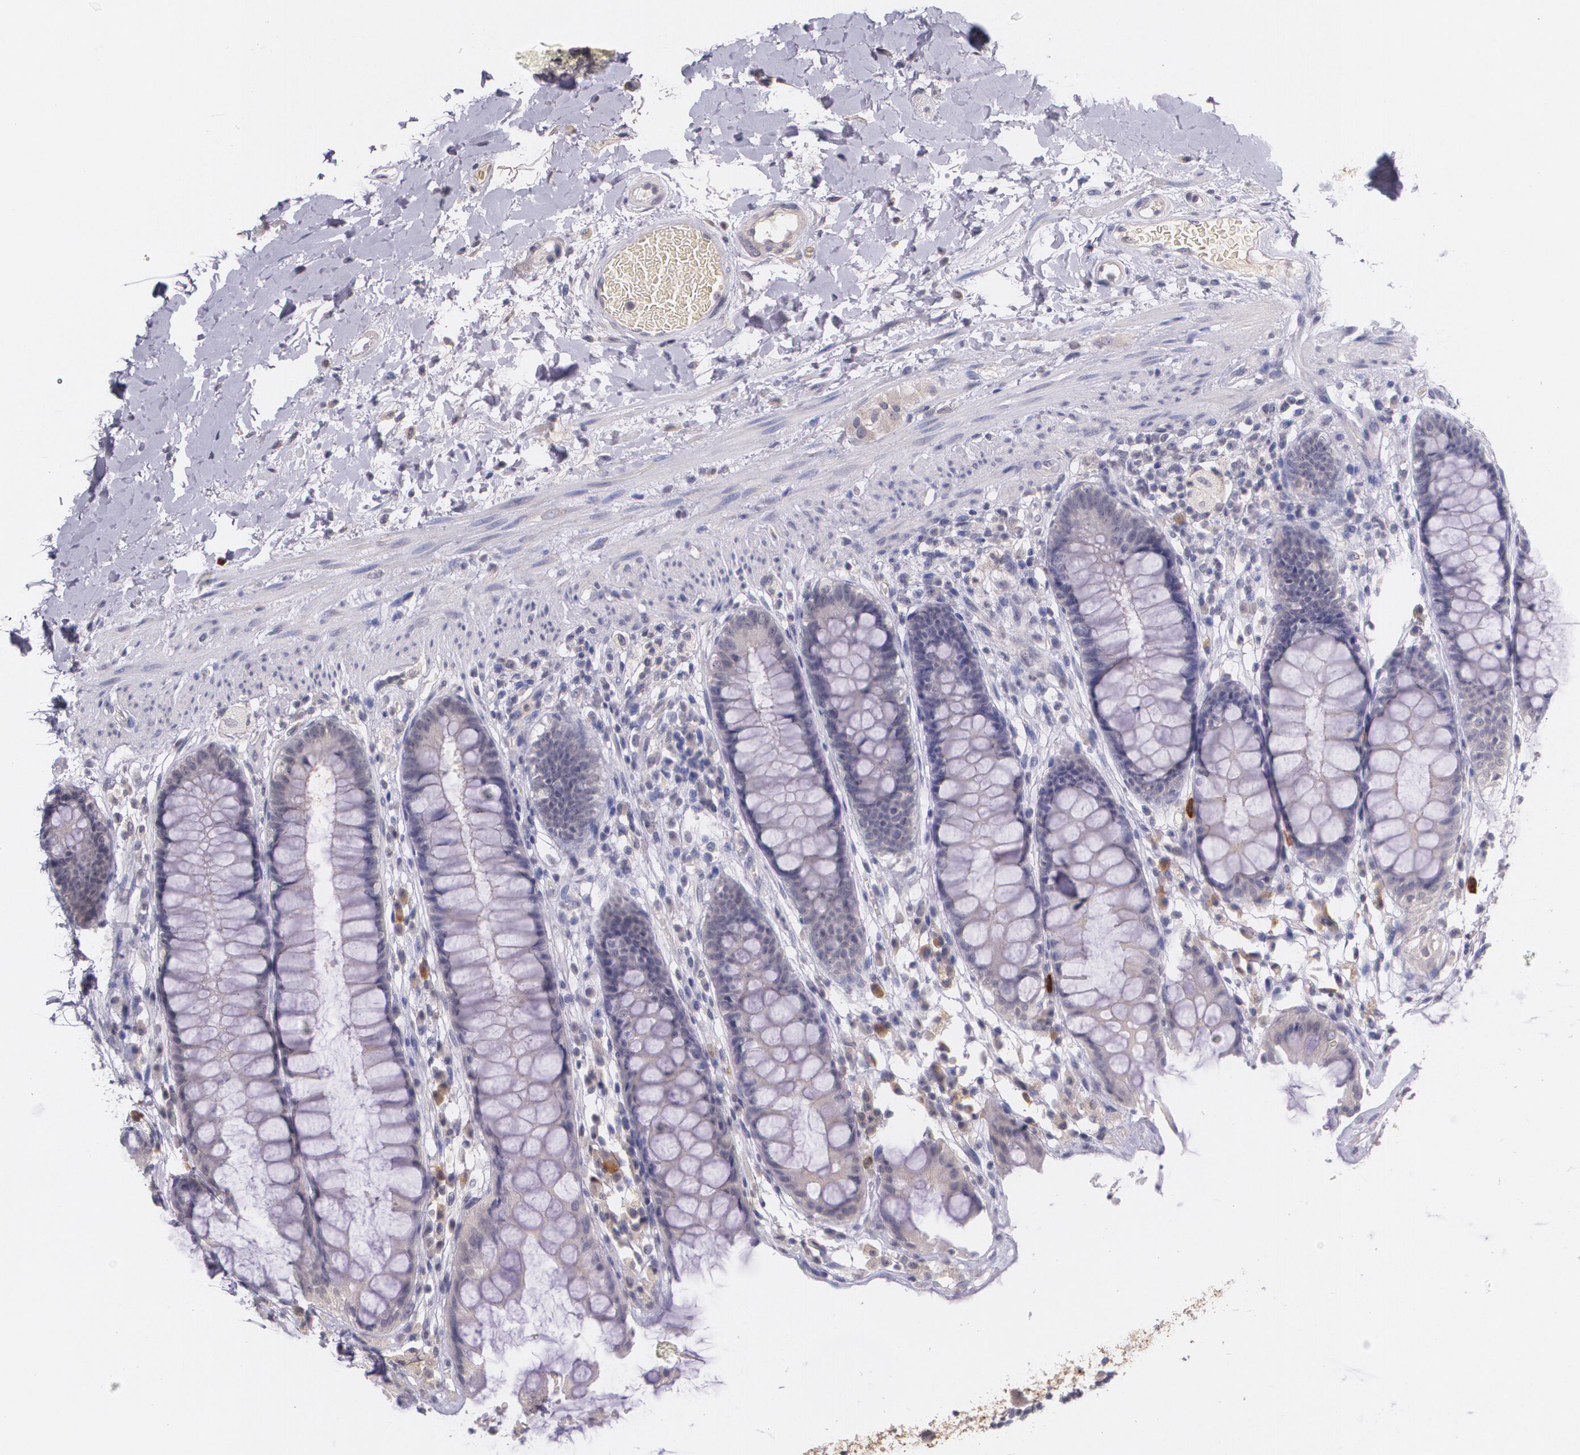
{"staining": {"intensity": "negative", "quantity": "none", "location": "none"}, "tissue": "rectum", "cell_type": "Glandular cells", "image_type": "normal", "snomed": [{"axis": "morphology", "description": "Normal tissue, NOS"}, {"axis": "topography", "description": "Rectum"}], "caption": "A micrograph of rectum stained for a protein shows no brown staining in glandular cells. Brightfield microscopy of immunohistochemistry stained with DAB (brown) and hematoxylin (blue), captured at high magnification.", "gene": "TM4SF1", "patient": {"sex": "female", "age": 46}}